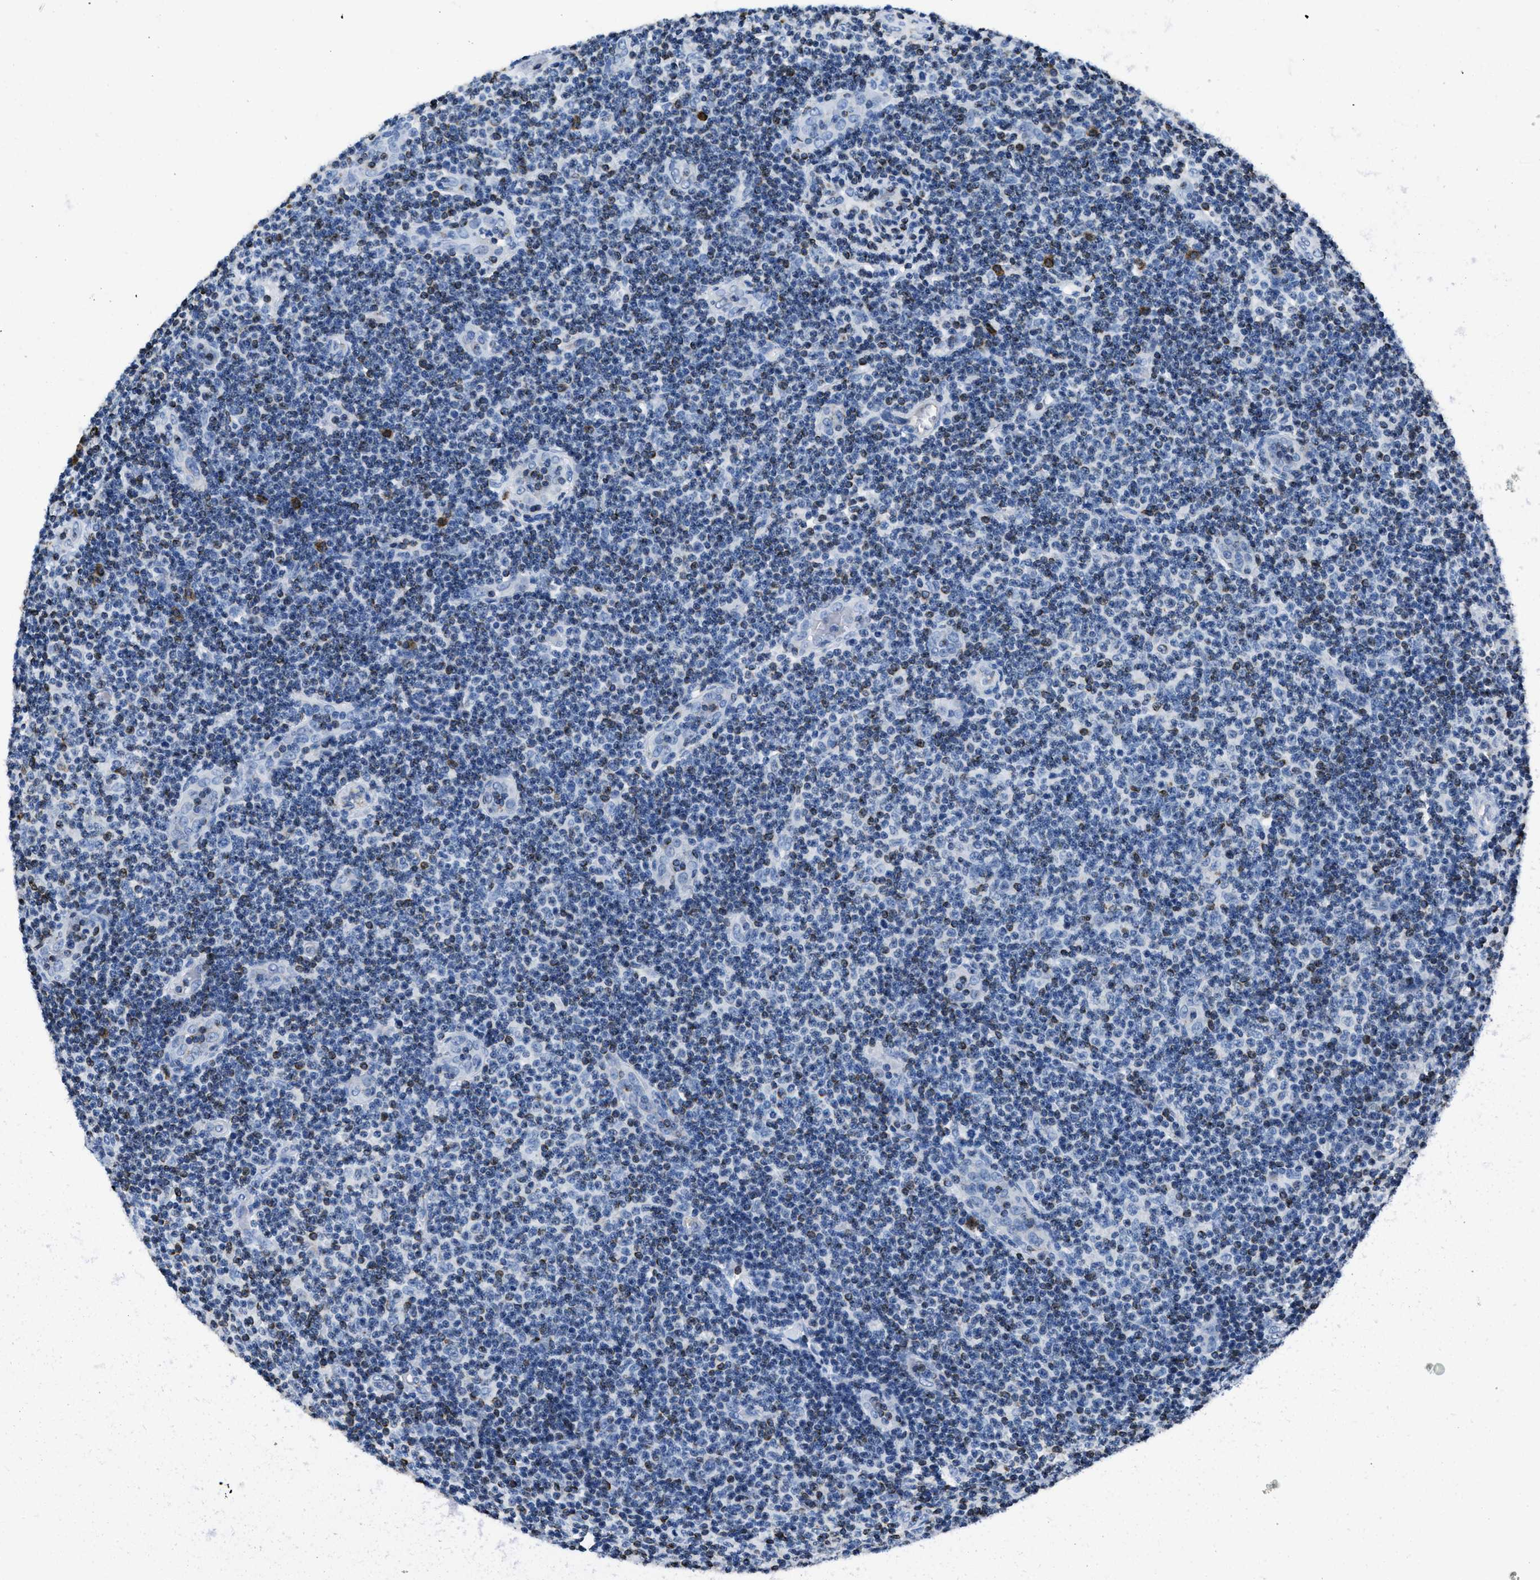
{"staining": {"intensity": "negative", "quantity": "none", "location": "none"}, "tissue": "lymphoma", "cell_type": "Tumor cells", "image_type": "cancer", "snomed": [{"axis": "morphology", "description": "Malignant lymphoma, non-Hodgkin's type, Low grade"}, {"axis": "topography", "description": "Lymph node"}], "caption": "This is a histopathology image of immunohistochemistry (IHC) staining of low-grade malignant lymphoma, non-Hodgkin's type, which shows no positivity in tumor cells.", "gene": "ITGA3", "patient": {"sex": "male", "age": 83}}